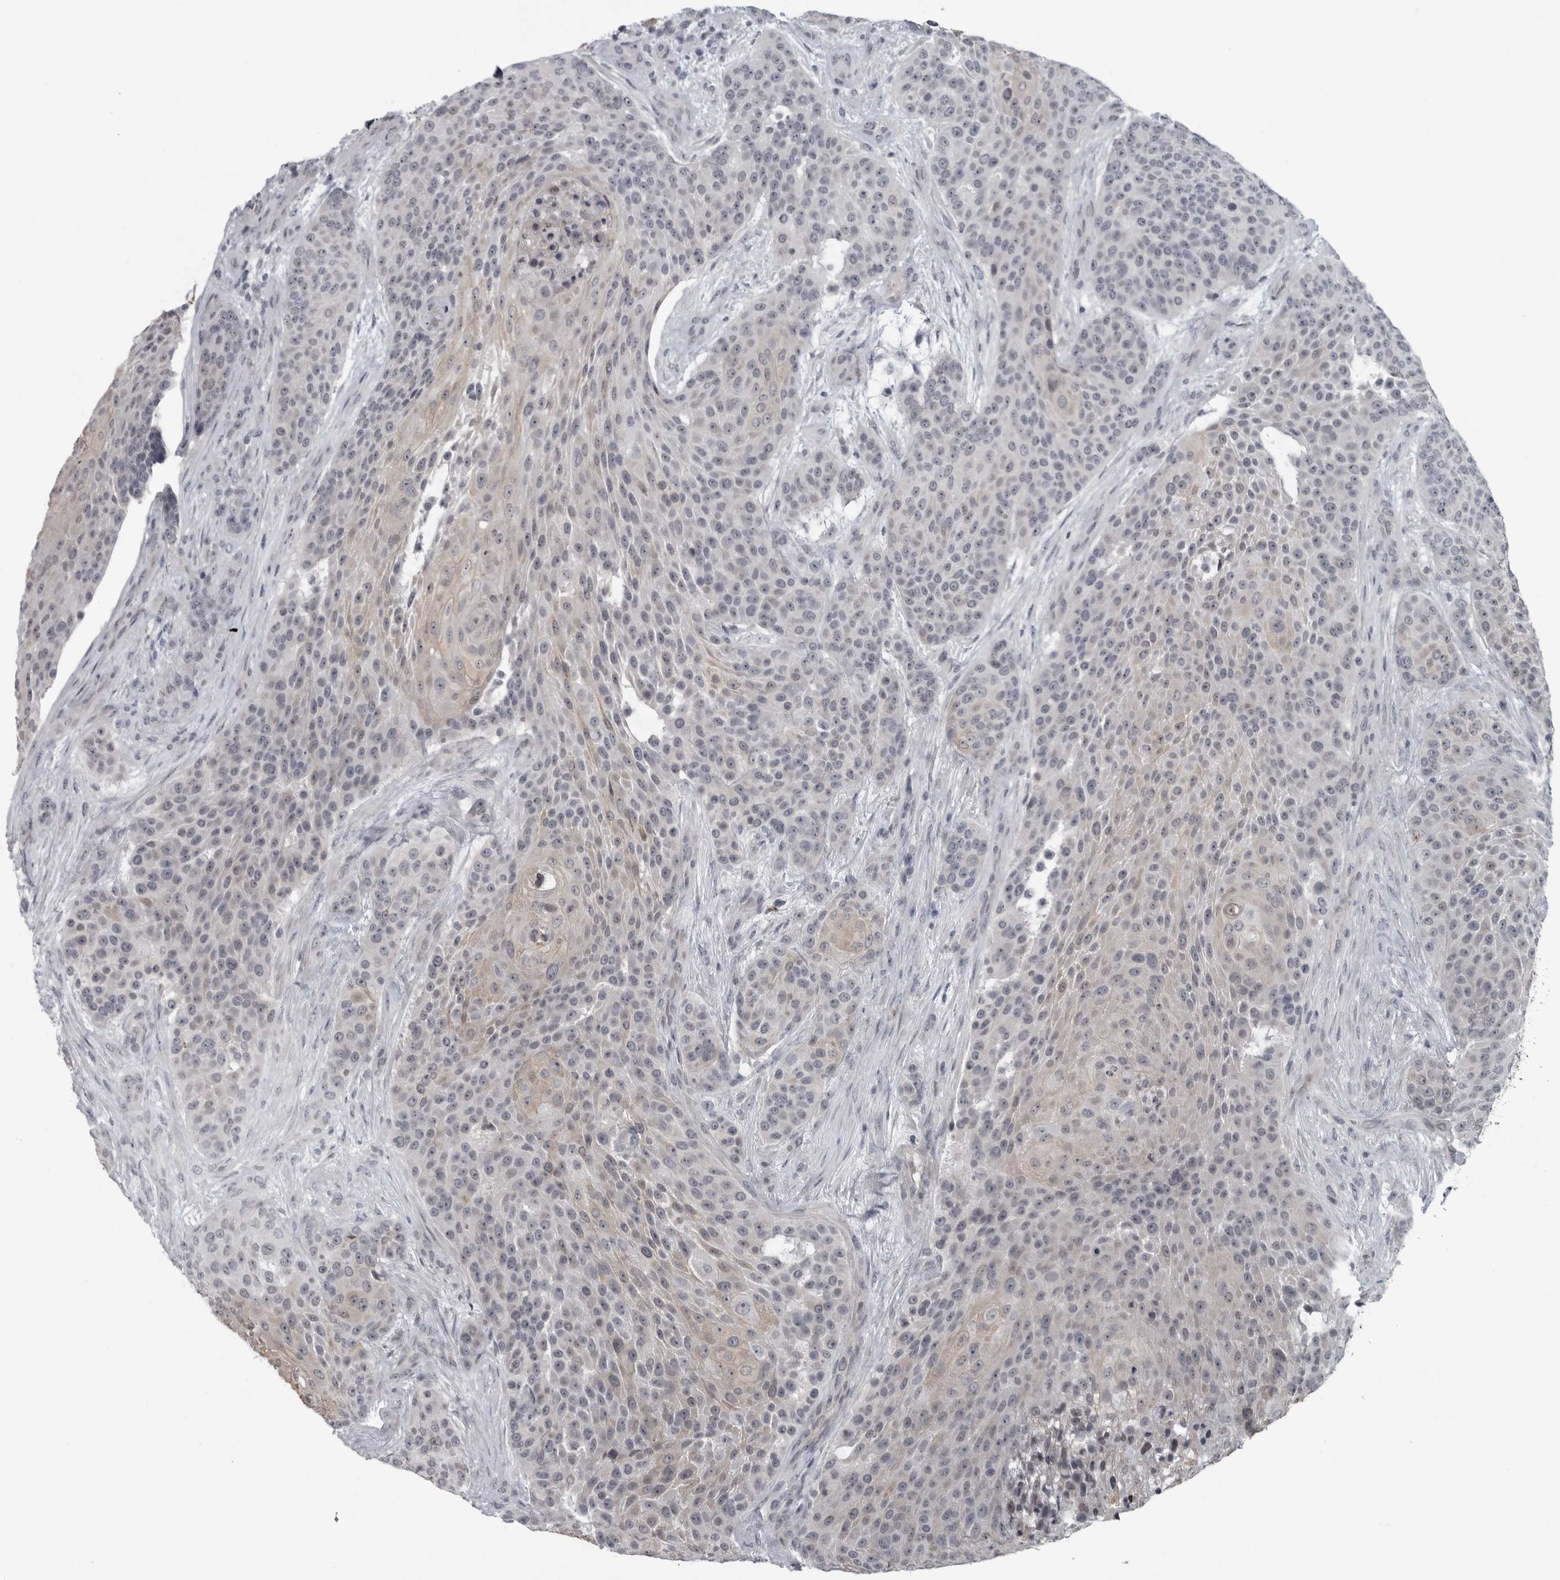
{"staining": {"intensity": "weak", "quantity": "<25%", "location": "cytoplasmic/membranous"}, "tissue": "urothelial cancer", "cell_type": "Tumor cells", "image_type": "cancer", "snomed": [{"axis": "morphology", "description": "Urothelial carcinoma, High grade"}, {"axis": "topography", "description": "Urinary bladder"}], "caption": "This is an immunohistochemistry (IHC) photomicrograph of human high-grade urothelial carcinoma. There is no positivity in tumor cells.", "gene": "LYSMD1", "patient": {"sex": "female", "age": 63}}